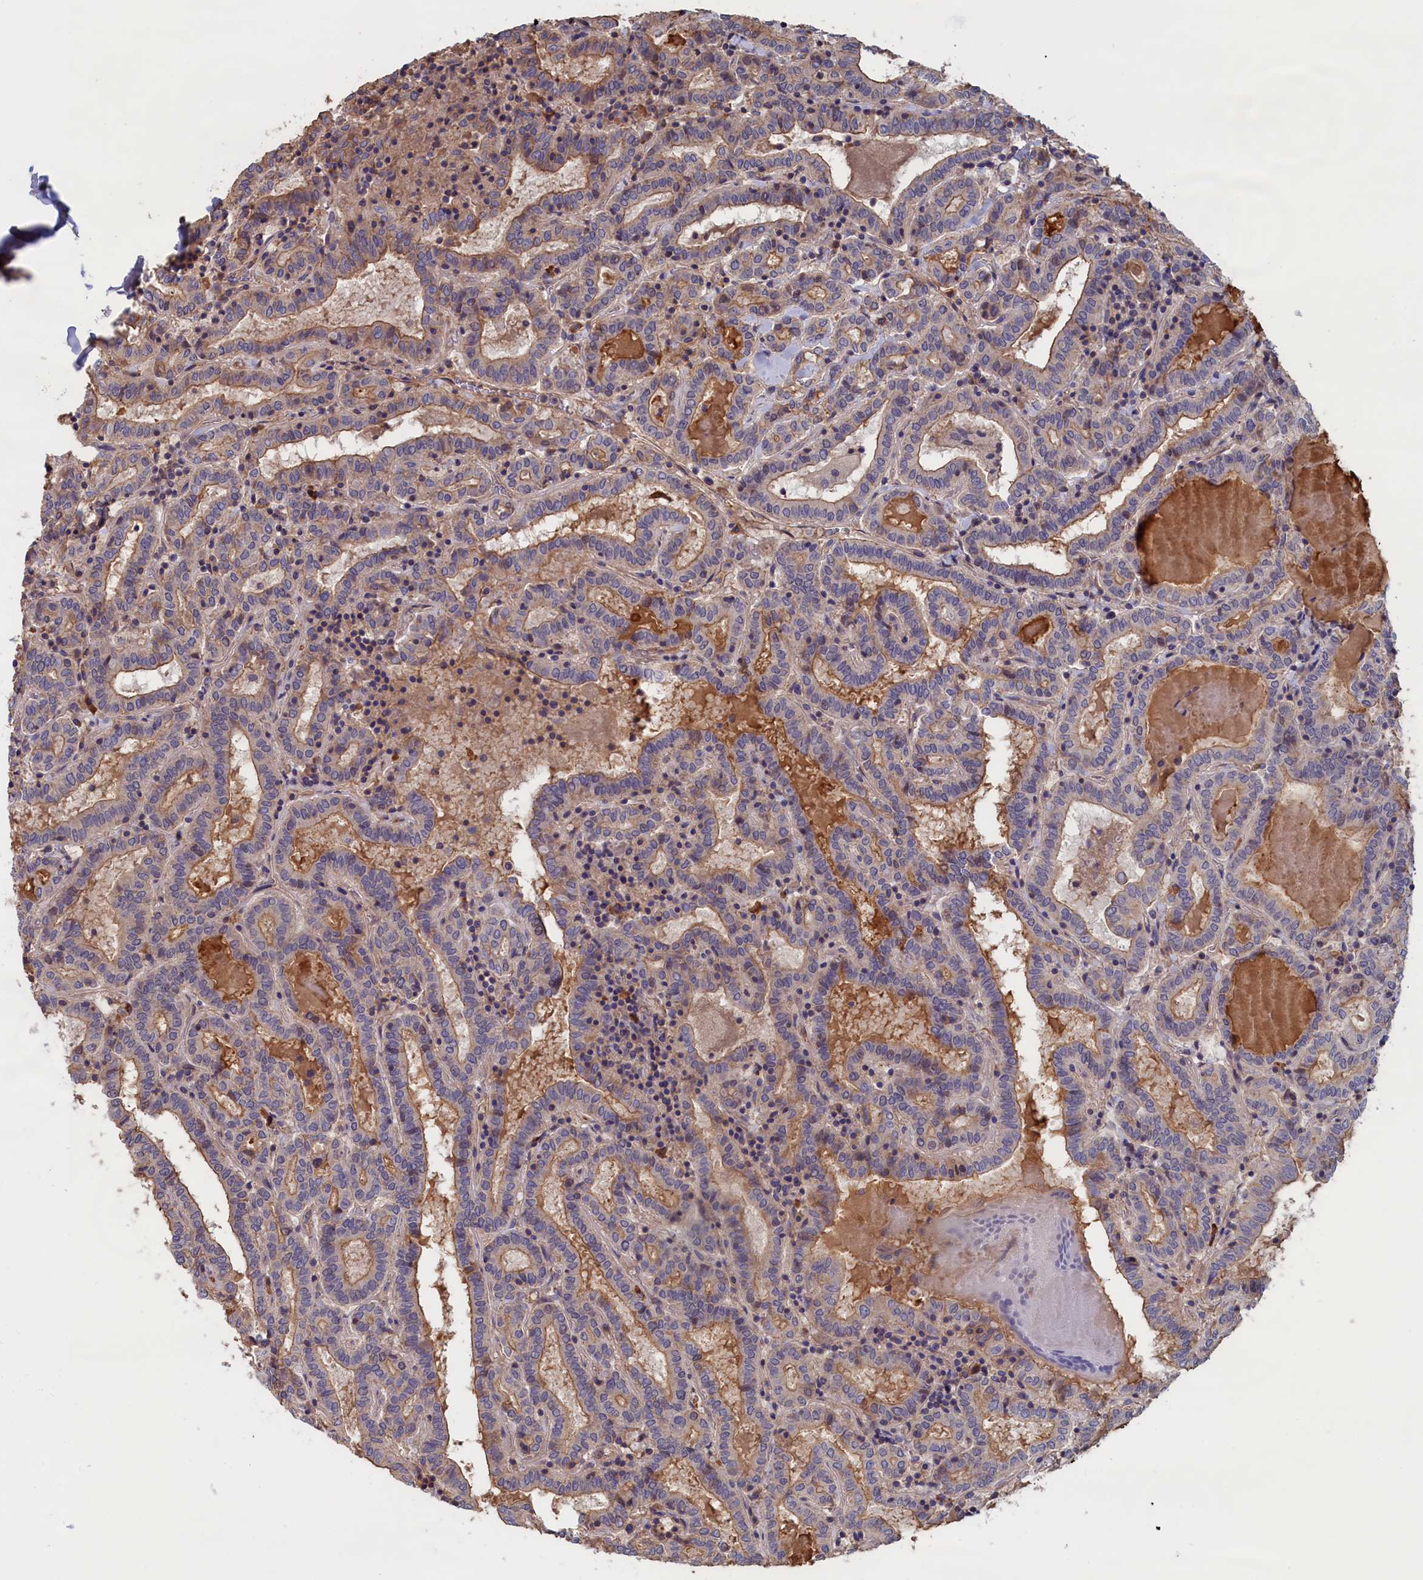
{"staining": {"intensity": "moderate", "quantity": "25%-75%", "location": "cytoplasmic/membranous"}, "tissue": "thyroid cancer", "cell_type": "Tumor cells", "image_type": "cancer", "snomed": [{"axis": "morphology", "description": "Papillary adenocarcinoma, NOS"}, {"axis": "topography", "description": "Thyroid gland"}], "caption": "A photomicrograph of human papillary adenocarcinoma (thyroid) stained for a protein displays moderate cytoplasmic/membranous brown staining in tumor cells.", "gene": "ANKRD2", "patient": {"sex": "female", "age": 72}}